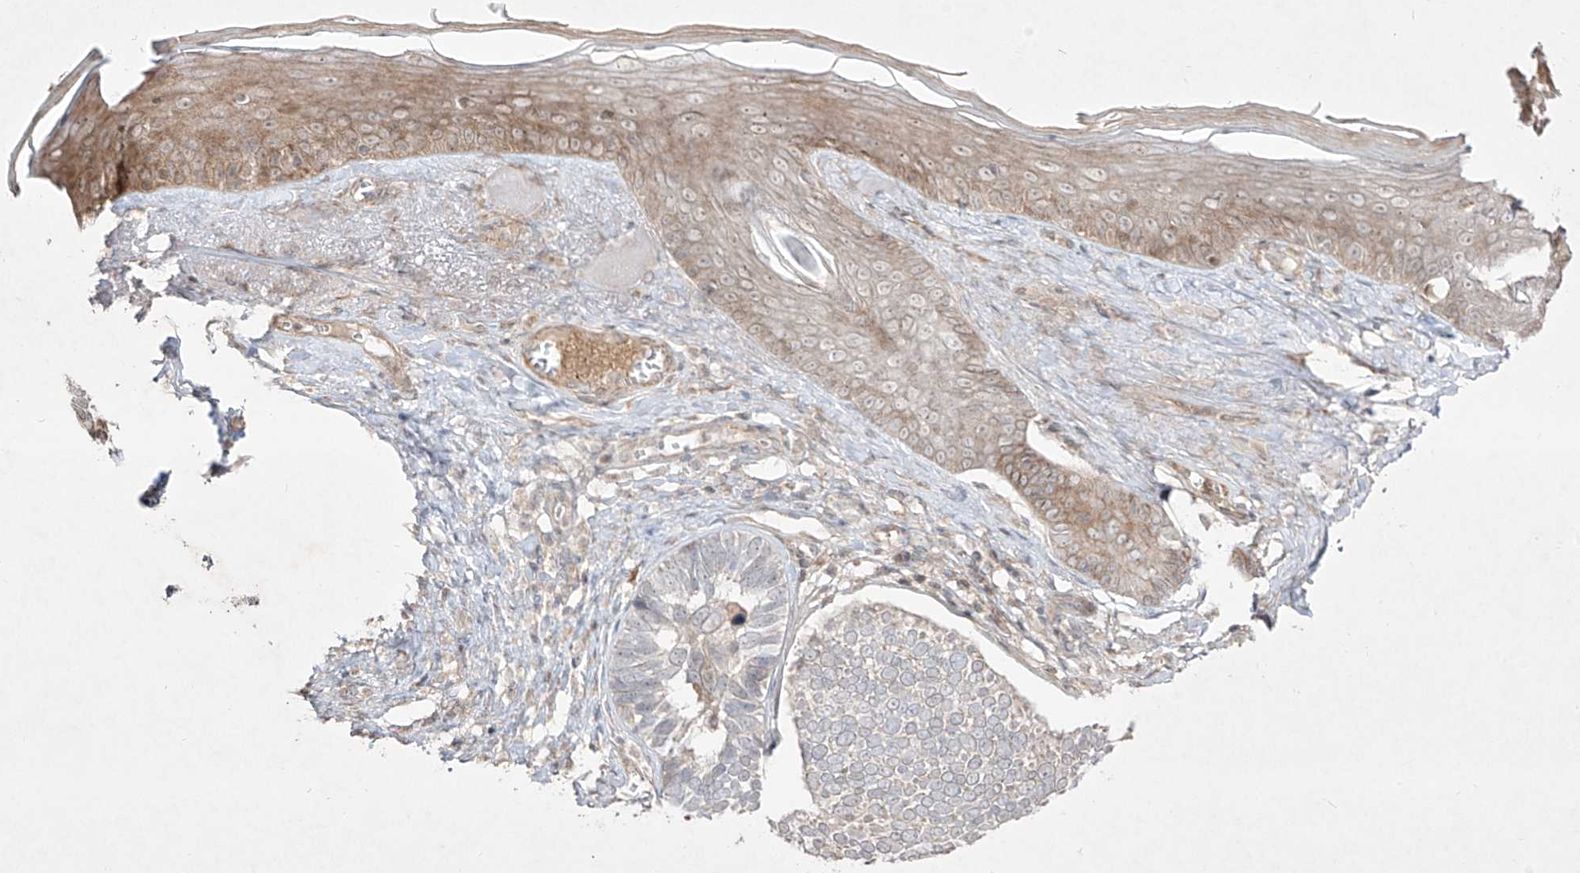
{"staining": {"intensity": "negative", "quantity": "none", "location": "none"}, "tissue": "skin cancer", "cell_type": "Tumor cells", "image_type": "cancer", "snomed": [{"axis": "morphology", "description": "Basal cell carcinoma"}, {"axis": "topography", "description": "Skin"}], "caption": "Tumor cells show no significant expression in basal cell carcinoma (skin).", "gene": "KDM1B", "patient": {"sex": "male", "age": 62}}